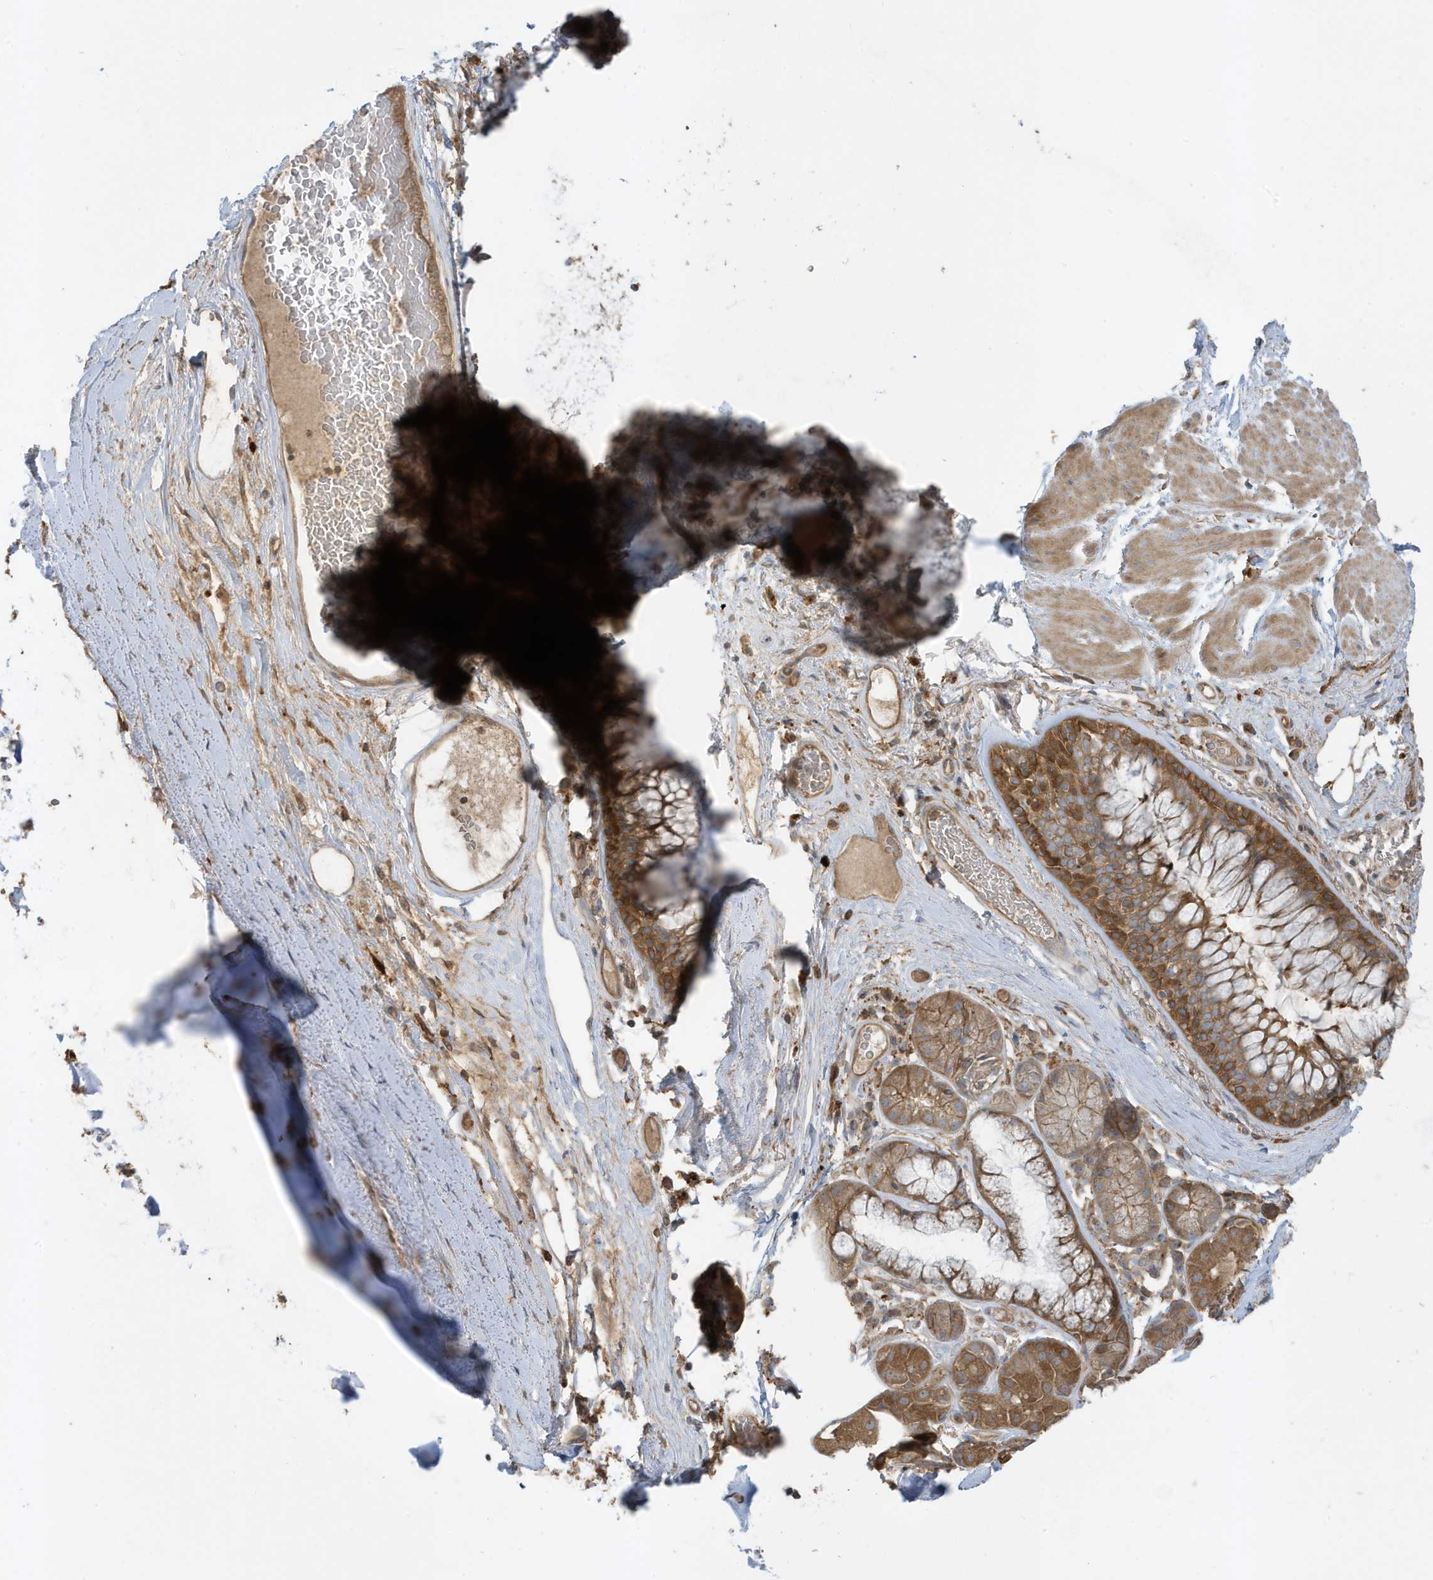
{"staining": {"intensity": "weak", "quantity": "25%-75%", "location": "cytoplasmic/membranous"}, "tissue": "adipose tissue", "cell_type": "Adipocytes", "image_type": "normal", "snomed": [{"axis": "morphology", "description": "Normal tissue, NOS"}, {"axis": "morphology", "description": "Squamous cell carcinoma, NOS"}, {"axis": "topography", "description": "Lymph node"}, {"axis": "topography", "description": "Bronchus"}, {"axis": "topography", "description": "Lung"}], "caption": "Protein expression analysis of normal human adipose tissue reveals weak cytoplasmic/membranous expression in about 25%-75% of adipocytes.", "gene": "ABTB1", "patient": {"sex": "male", "age": 66}}